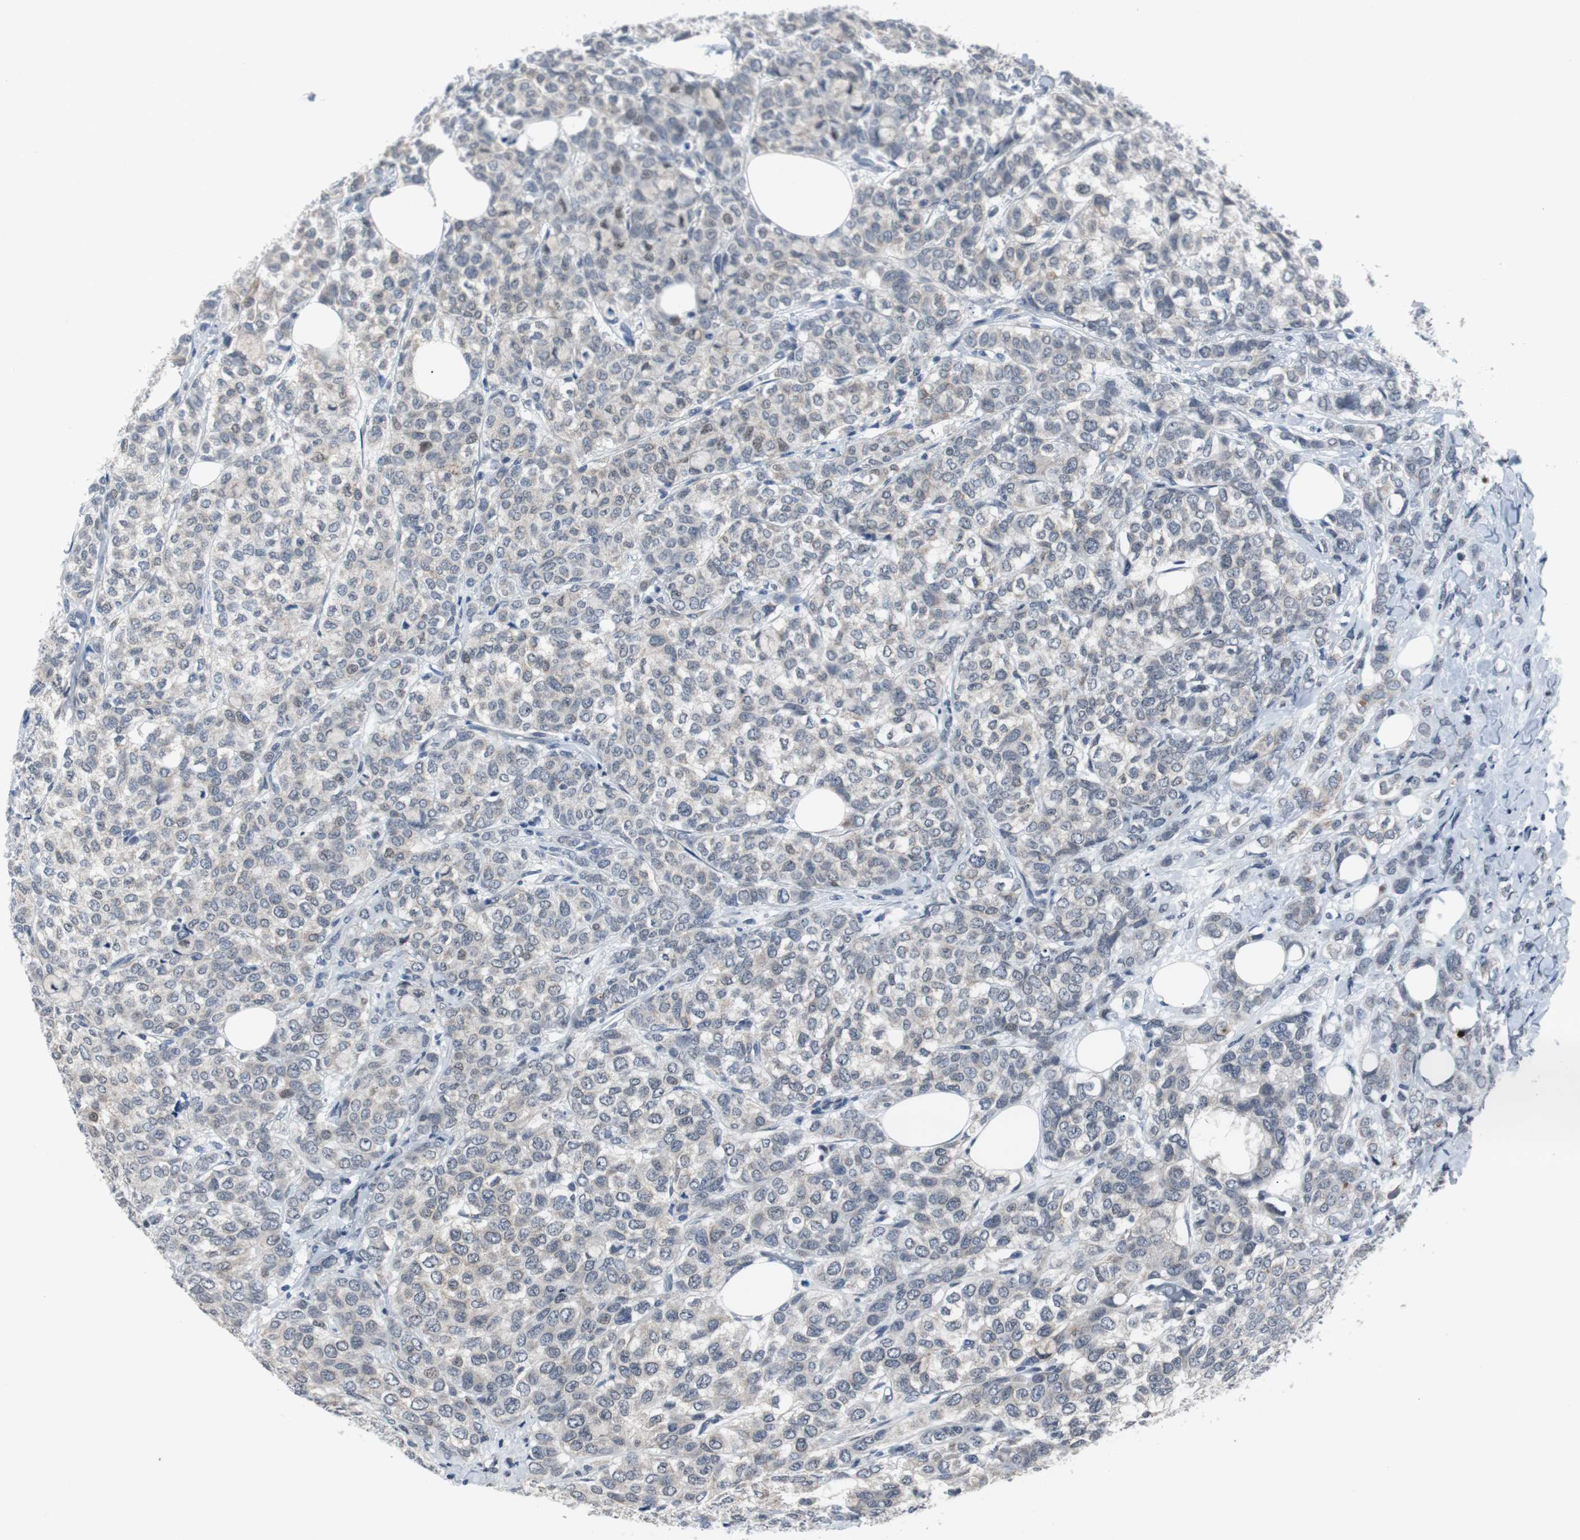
{"staining": {"intensity": "weak", "quantity": "<25%", "location": "cytoplasmic/membranous"}, "tissue": "breast cancer", "cell_type": "Tumor cells", "image_type": "cancer", "snomed": [{"axis": "morphology", "description": "Lobular carcinoma"}, {"axis": "topography", "description": "Breast"}], "caption": "Immunohistochemical staining of human breast cancer shows no significant expression in tumor cells.", "gene": "TP63", "patient": {"sex": "female", "age": 60}}